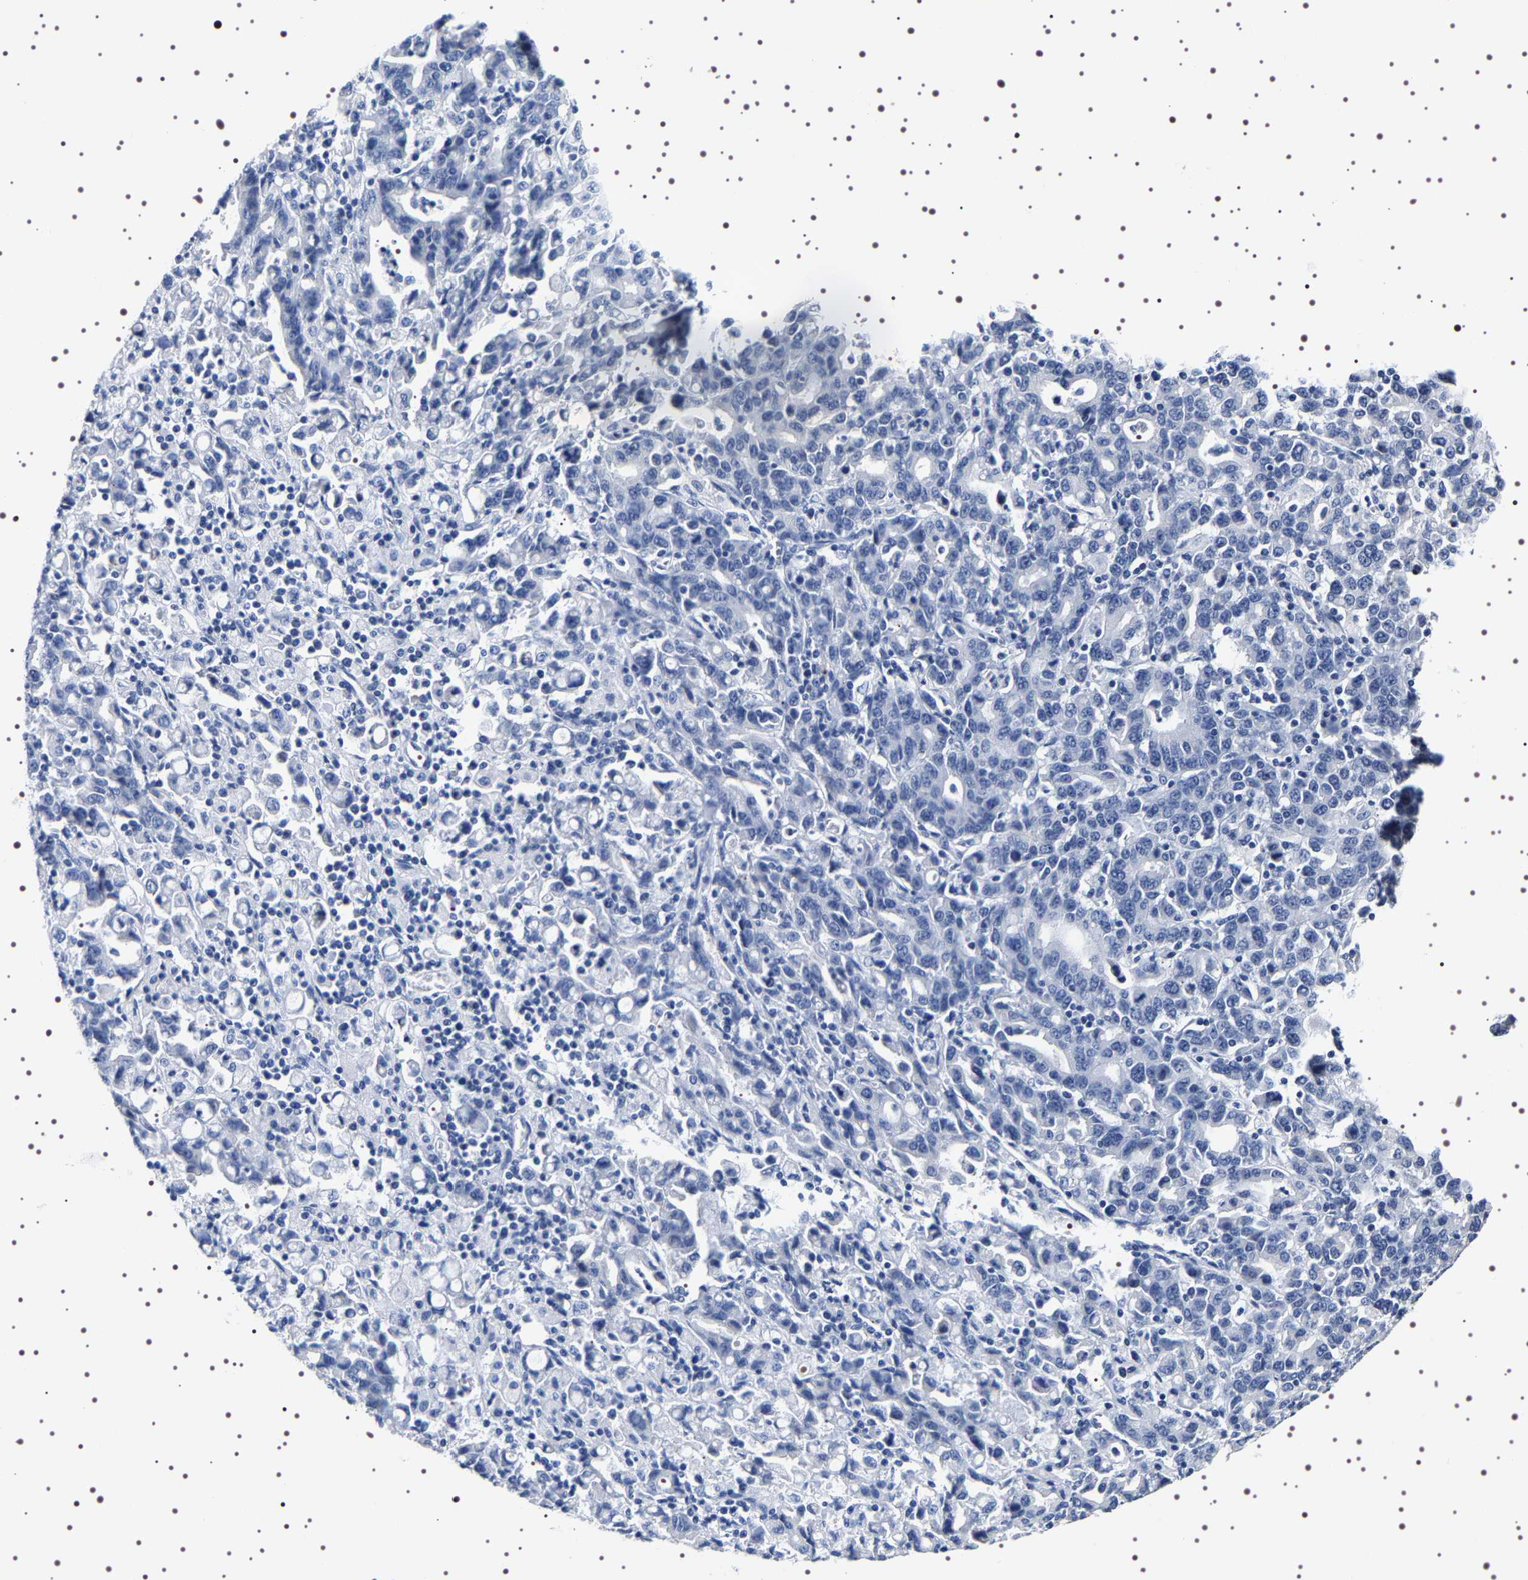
{"staining": {"intensity": "negative", "quantity": "none", "location": "none"}, "tissue": "stomach cancer", "cell_type": "Tumor cells", "image_type": "cancer", "snomed": [{"axis": "morphology", "description": "Adenocarcinoma, NOS"}, {"axis": "topography", "description": "Stomach, upper"}], "caption": "Stomach cancer stained for a protein using IHC displays no staining tumor cells.", "gene": "UBQLN3", "patient": {"sex": "male", "age": 69}}